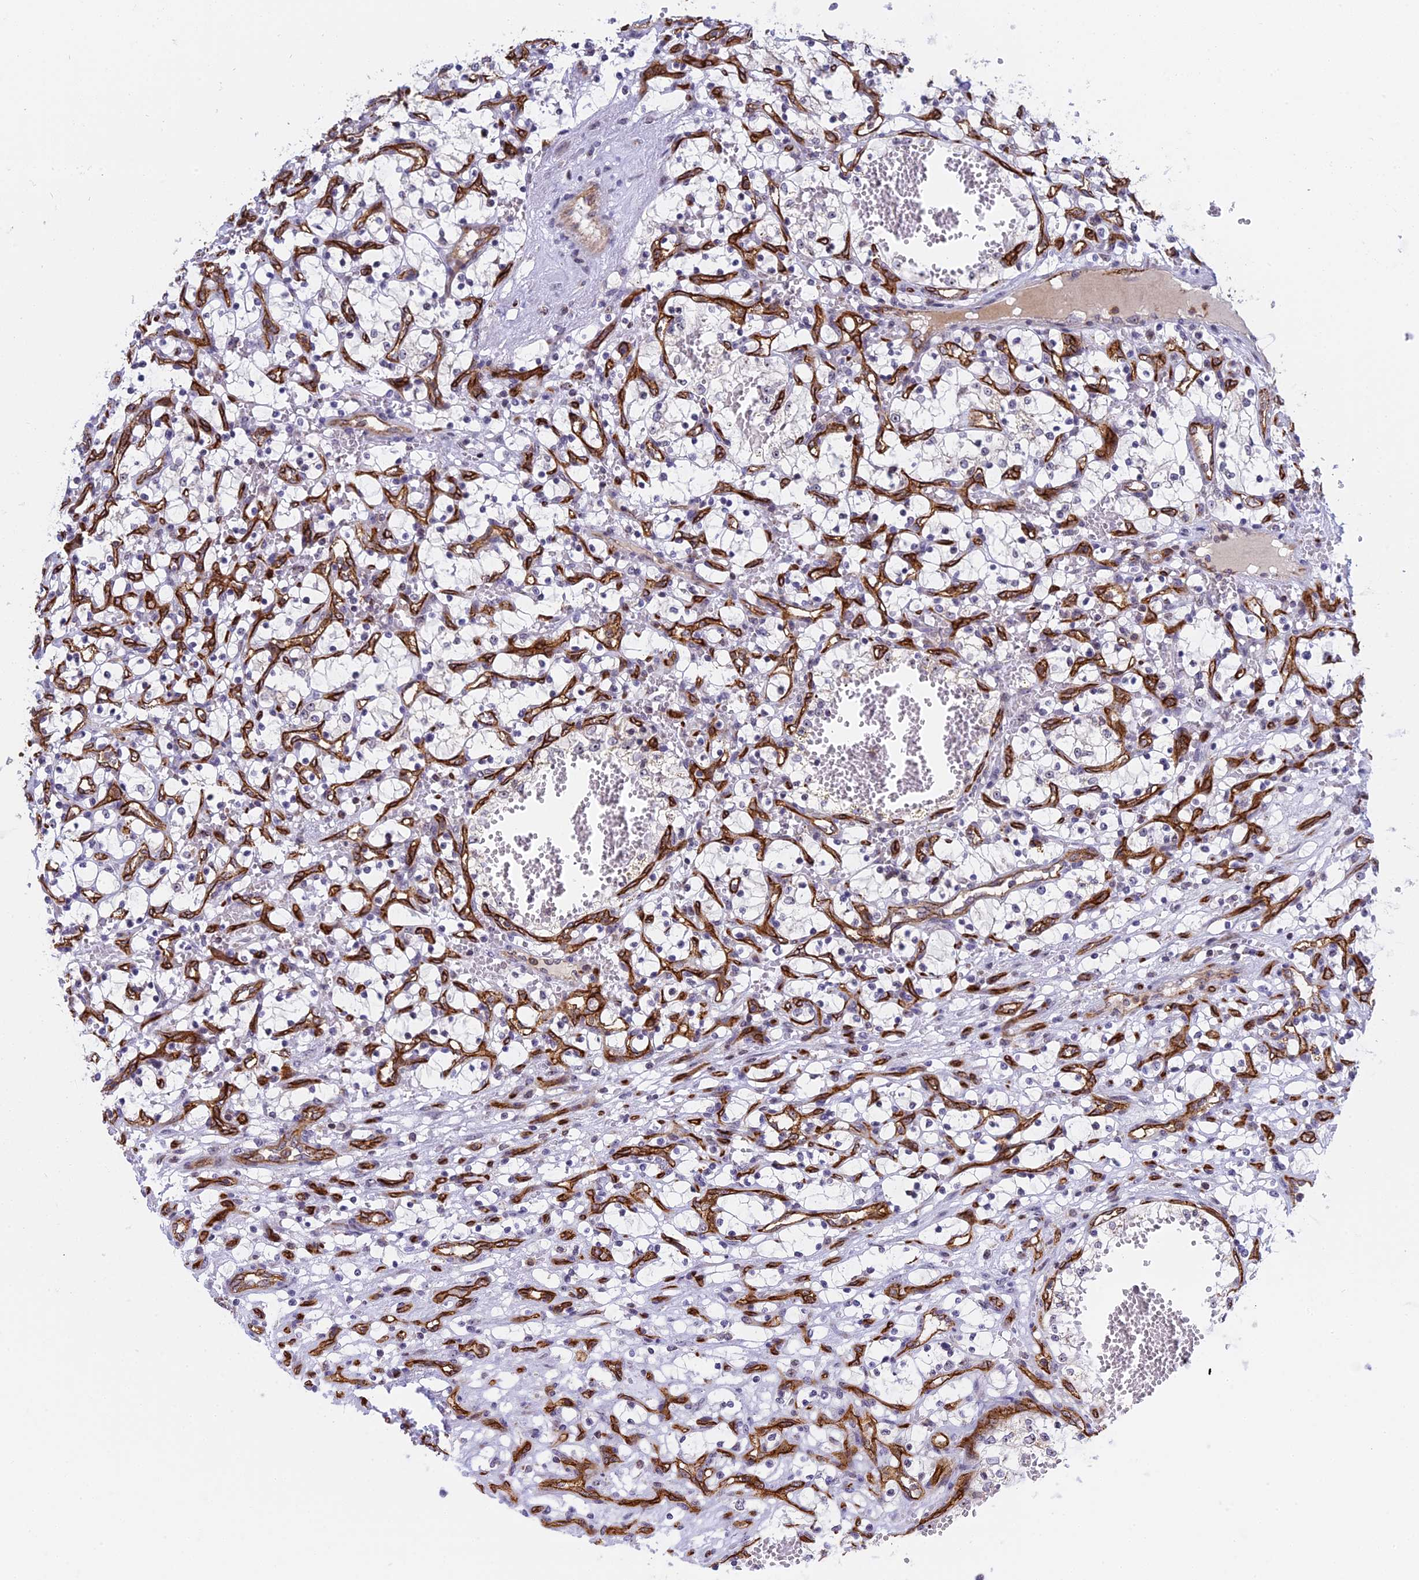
{"staining": {"intensity": "negative", "quantity": "none", "location": "none"}, "tissue": "renal cancer", "cell_type": "Tumor cells", "image_type": "cancer", "snomed": [{"axis": "morphology", "description": "Adenocarcinoma, NOS"}, {"axis": "topography", "description": "Kidney"}], "caption": "This micrograph is of renal adenocarcinoma stained with IHC to label a protein in brown with the nuclei are counter-stained blue. There is no positivity in tumor cells. (DAB IHC visualized using brightfield microscopy, high magnification).", "gene": "MPND", "patient": {"sex": "female", "age": 69}}